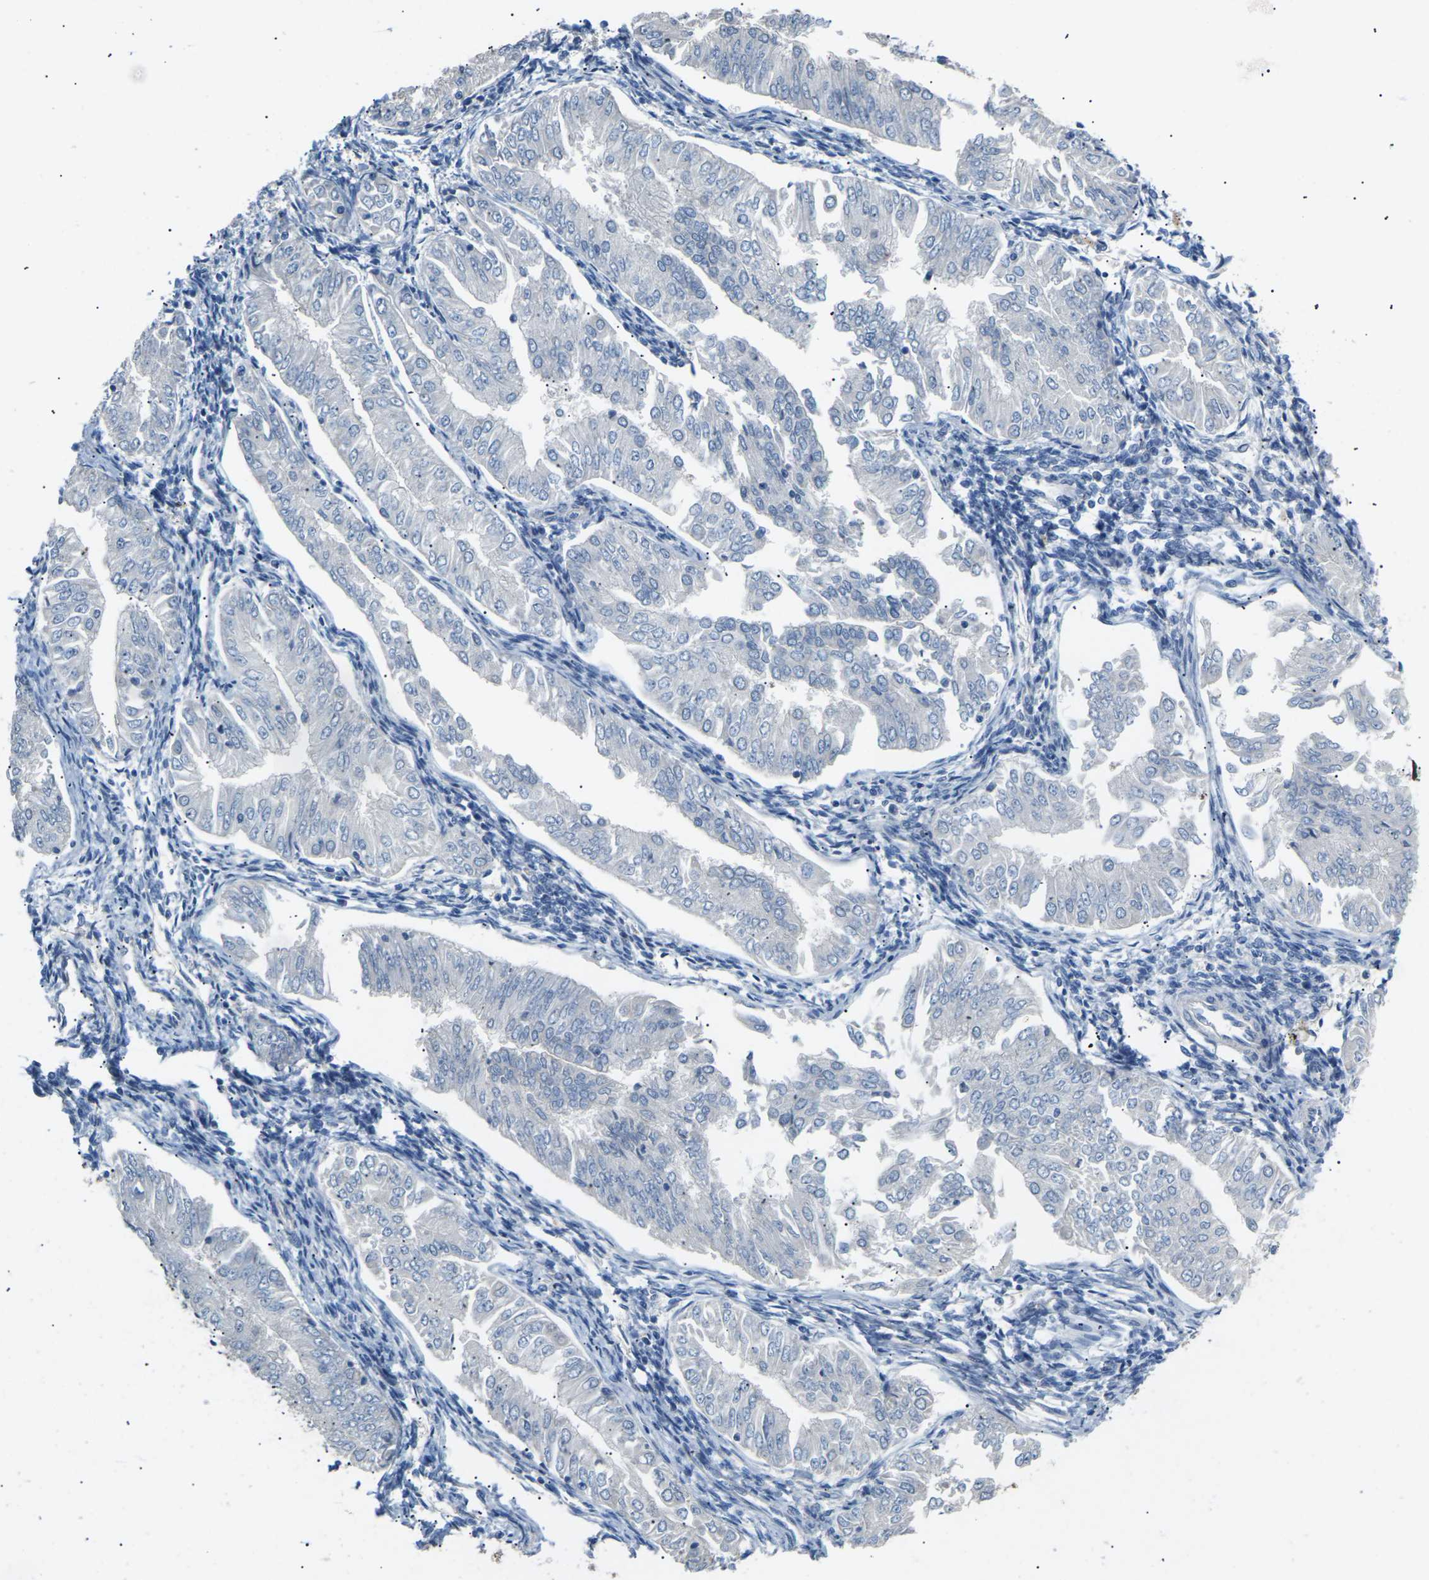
{"staining": {"intensity": "negative", "quantity": "none", "location": "none"}, "tissue": "endometrial cancer", "cell_type": "Tumor cells", "image_type": "cancer", "snomed": [{"axis": "morphology", "description": "Adenocarcinoma, NOS"}, {"axis": "topography", "description": "Endometrium"}], "caption": "This is a micrograph of immunohistochemistry staining of endometrial cancer (adenocarcinoma), which shows no staining in tumor cells. The staining is performed using DAB (3,3'-diaminobenzidine) brown chromogen with nuclei counter-stained in using hematoxylin.", "gene": "KLHDC8B", "patient": {"sex": "female", "age": 53}}